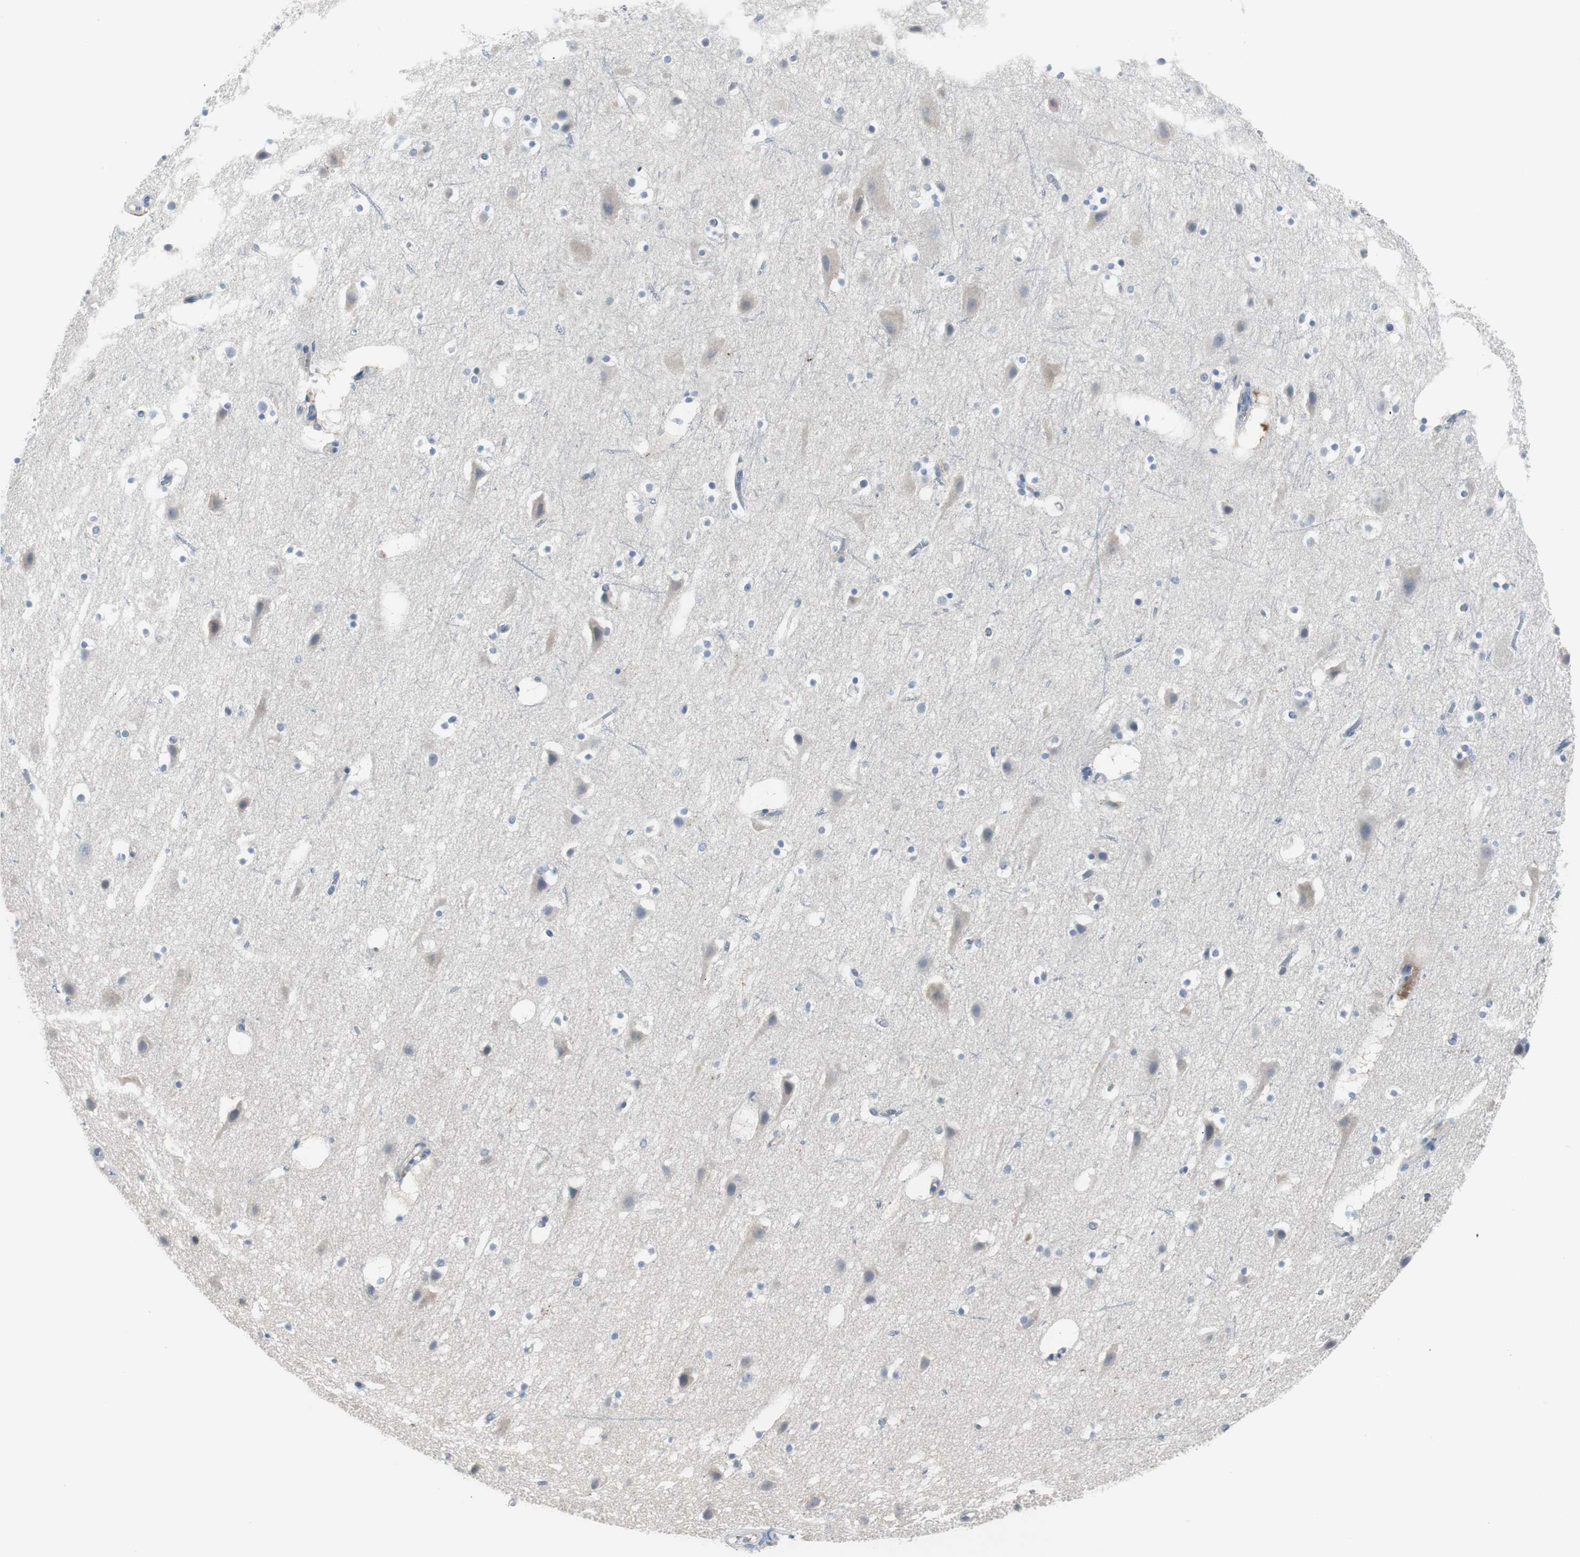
{"staining": {"intensity": "negative", "quantity": "none", "location": "none"}, "tissue": "cerebral cortex", "cell_type": "Endothelial cells", "image_type": "normal", "snomed": [{"axis": "morphology", "description": "Normal tissue, NOS"}, {"axis": "topography", "description": "Cerebral cortex"}], "caption": "Immunohistochemistry image of normal human cerebral cortex stained for a protein (brown), which displays no staining in endothelial cells.", "gene": "RASA1", "patient": {"sex": "male", "age": 45}}